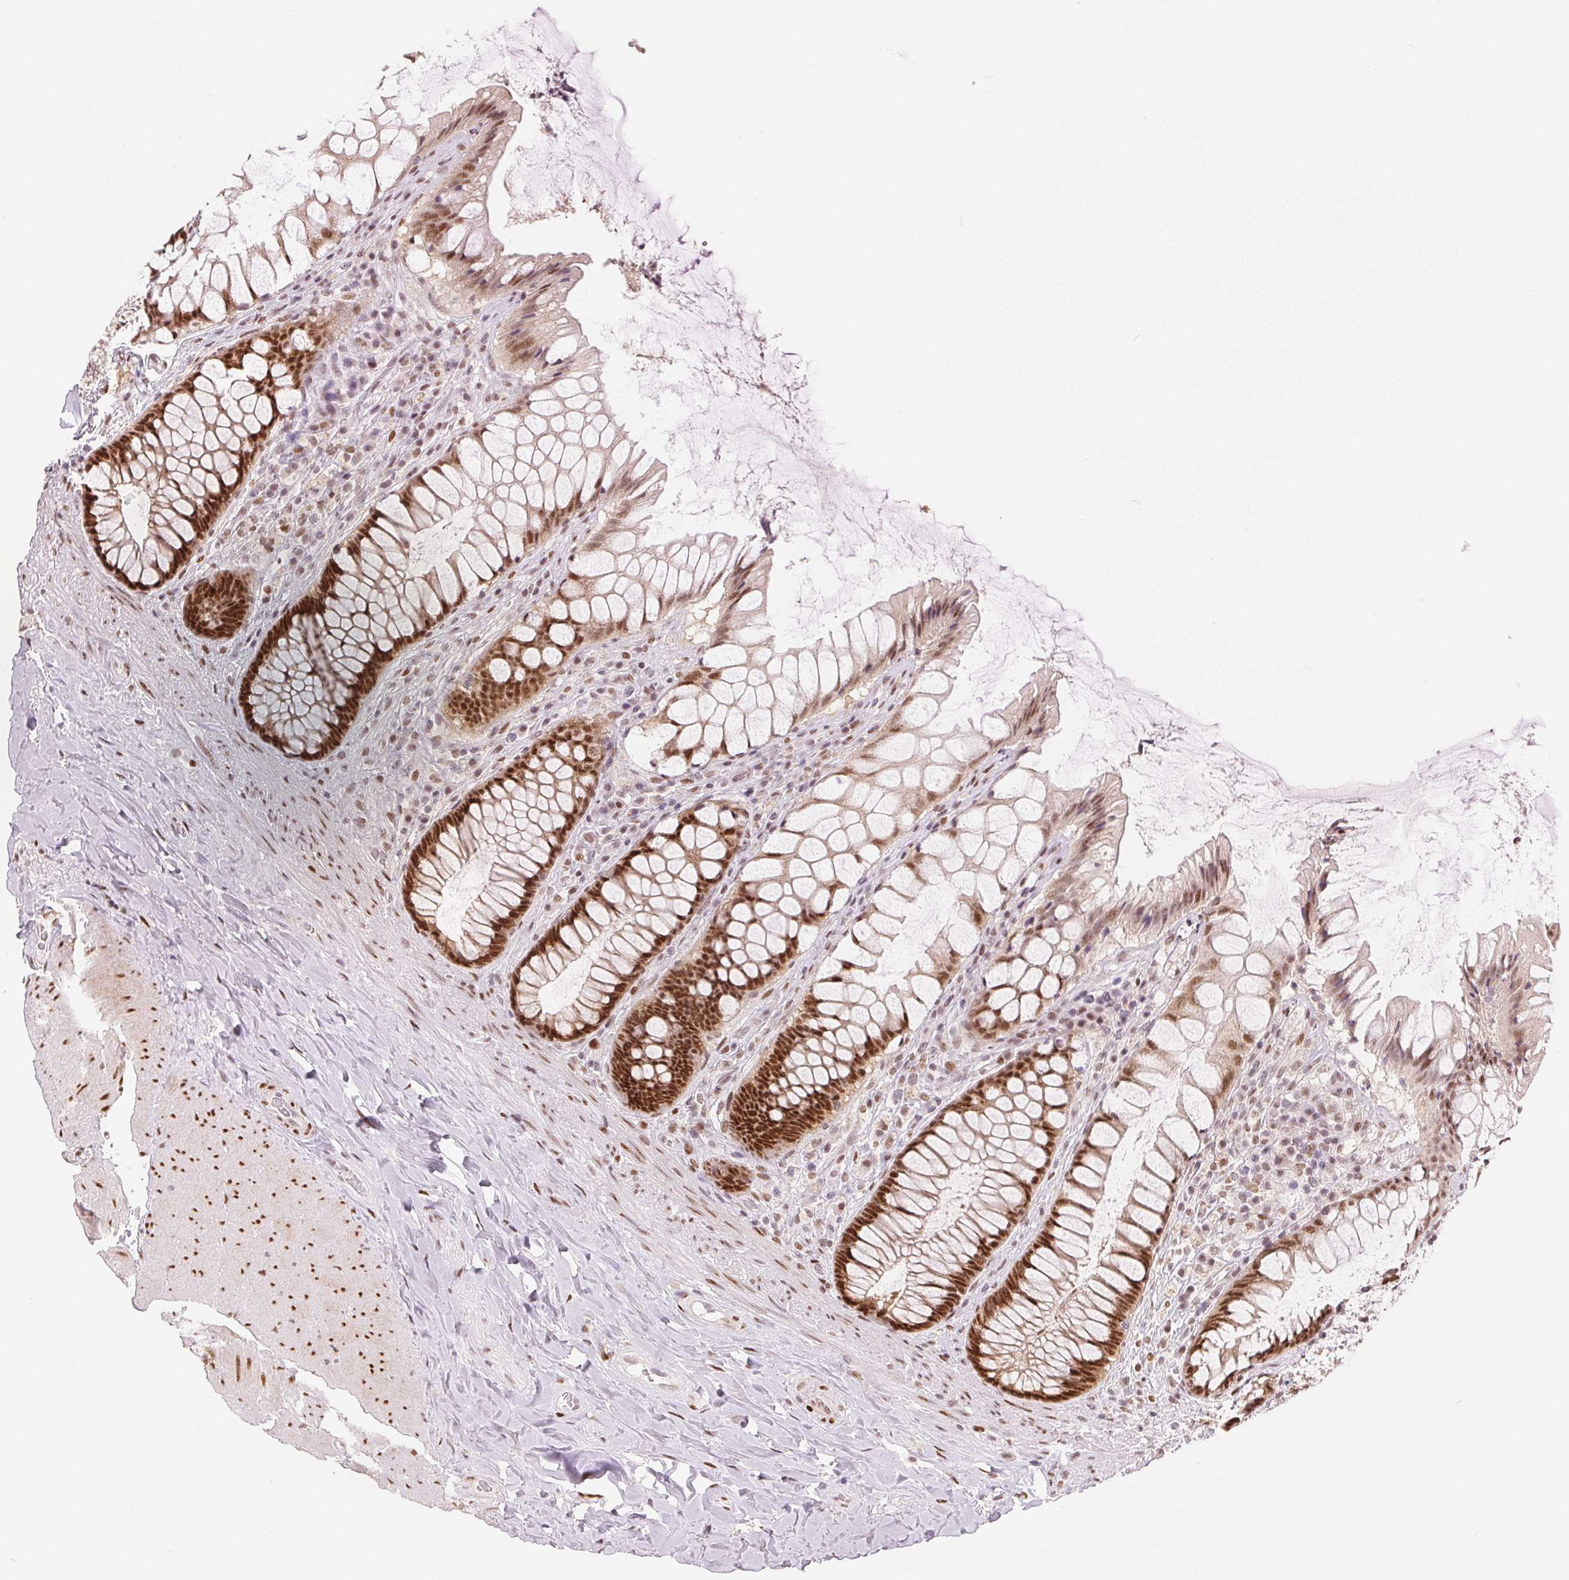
{"staining": {"intensity": "strong", "quantity": ">75%", "location": "nuclear"}, "tissue": "rectum", "cell_type": "Glandular cells", "image_type": "normal", "snomed": [{"axis": "morphology", "description": "Normal tissue, NOS"}, {"axis": "topography", "description": "Rectum"}], "caption": "IHC (DAB (3,3'-diaminobenzidine)) staining of unremarkable rectum displays strong nuclear protein staining in about >75% of glandular cells. The staining was performed using DAB (3,3'-diaminobenzidine), with brown indicating positive protein expression. Nuclei are stained blue with hematoxylin.", "gene": "ZNF703", "patient": {"sex": "female", "age": 58}}